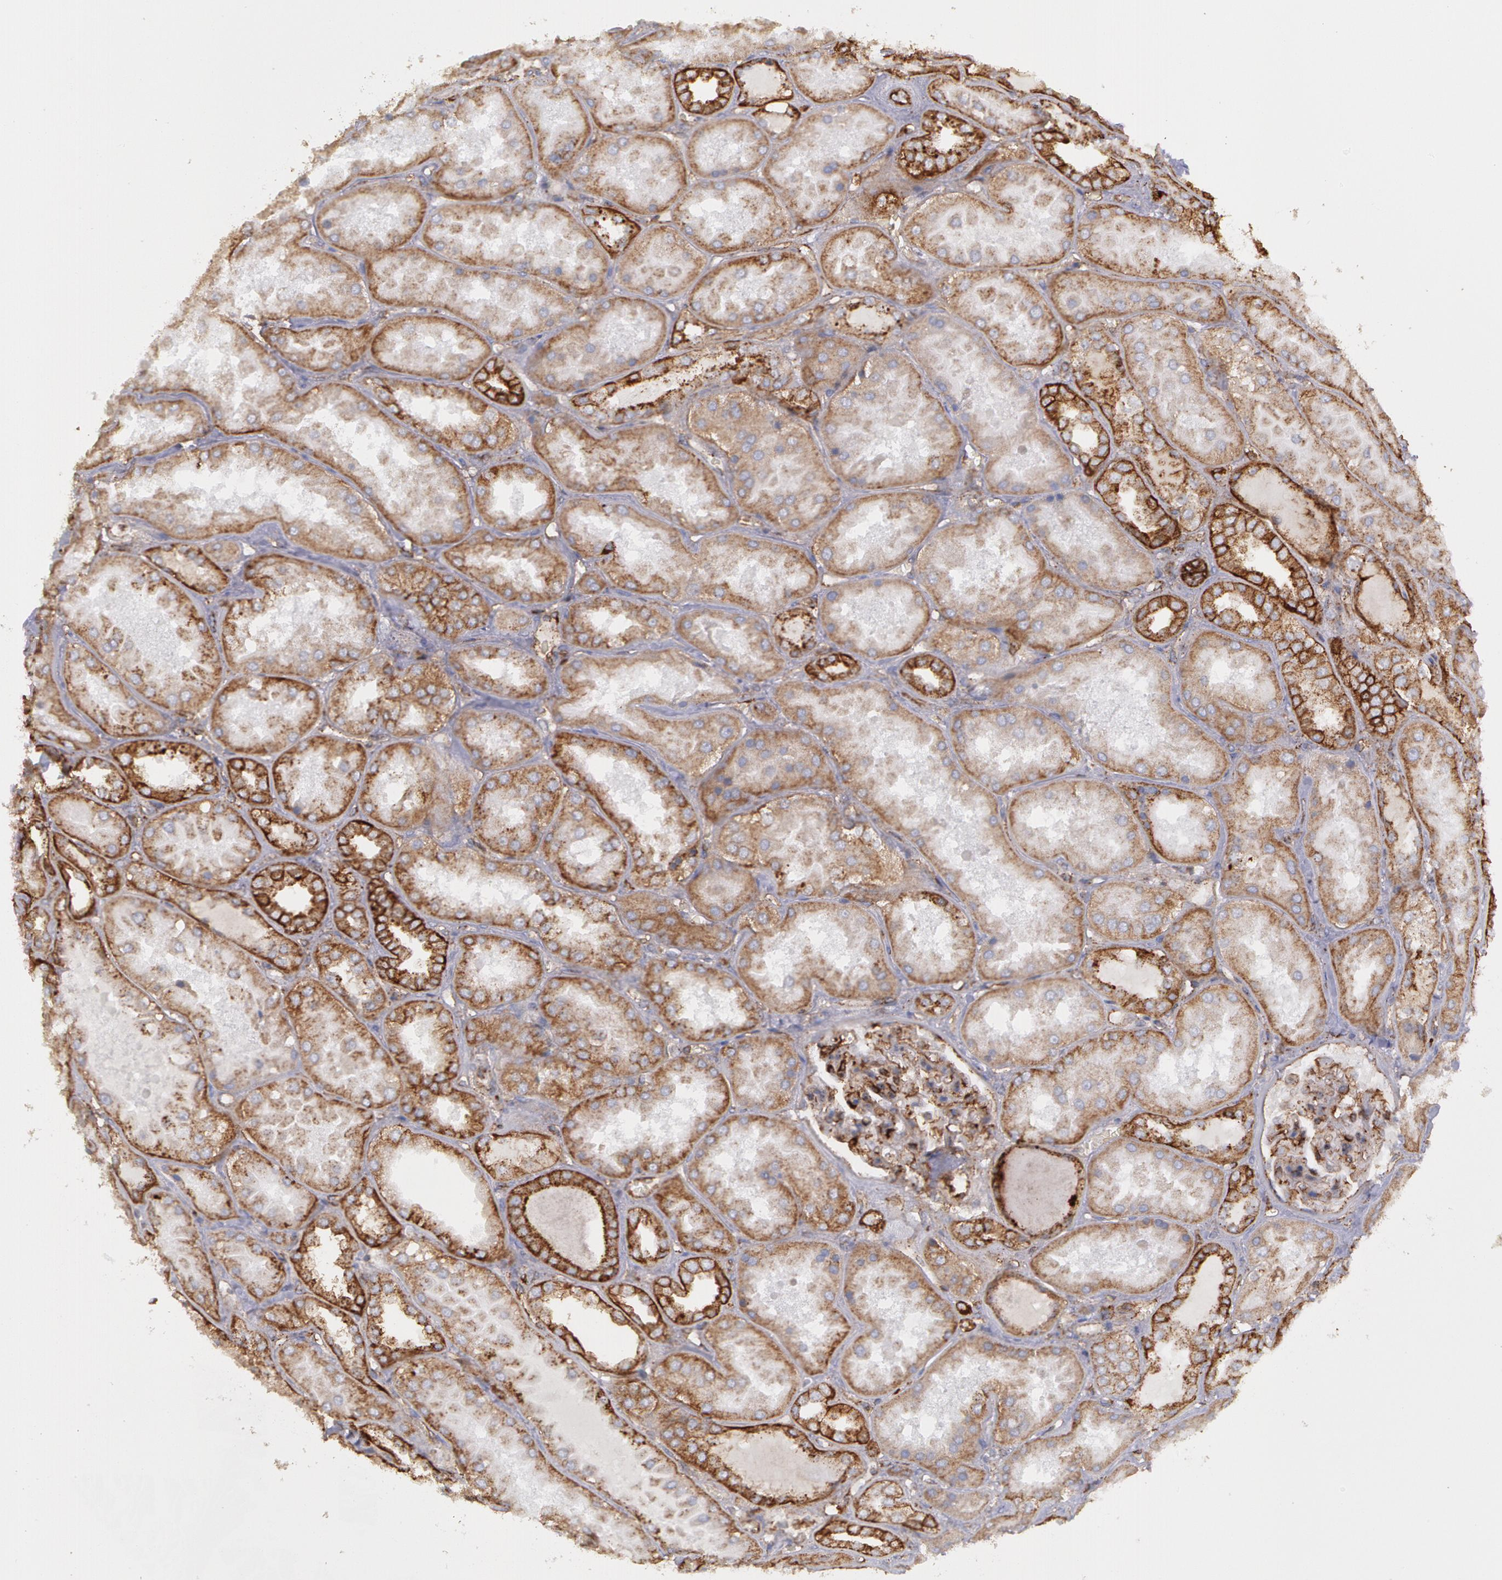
{"staining": {"intensity": "moderate", "quantity": ">75%", "location": "cytoplasmic/membranous"}, "tissue": "kidney", "cell_type": "Cells in glomeruli", "image_type": "normal", "snomed": [{"axis": "morphology", "description": "Normal tissue, NOS"}, {"axis": "topography", "description": "Kidney"}], "caption": "This is an image of immunohistochemistry (IHC) staining of normal kidney, which shows moderate positivity in the cytoplasmic/membranous of cells in glomeruli.", "gene": "FLOT2", "patient": {"sex": "female", "age": 56}}